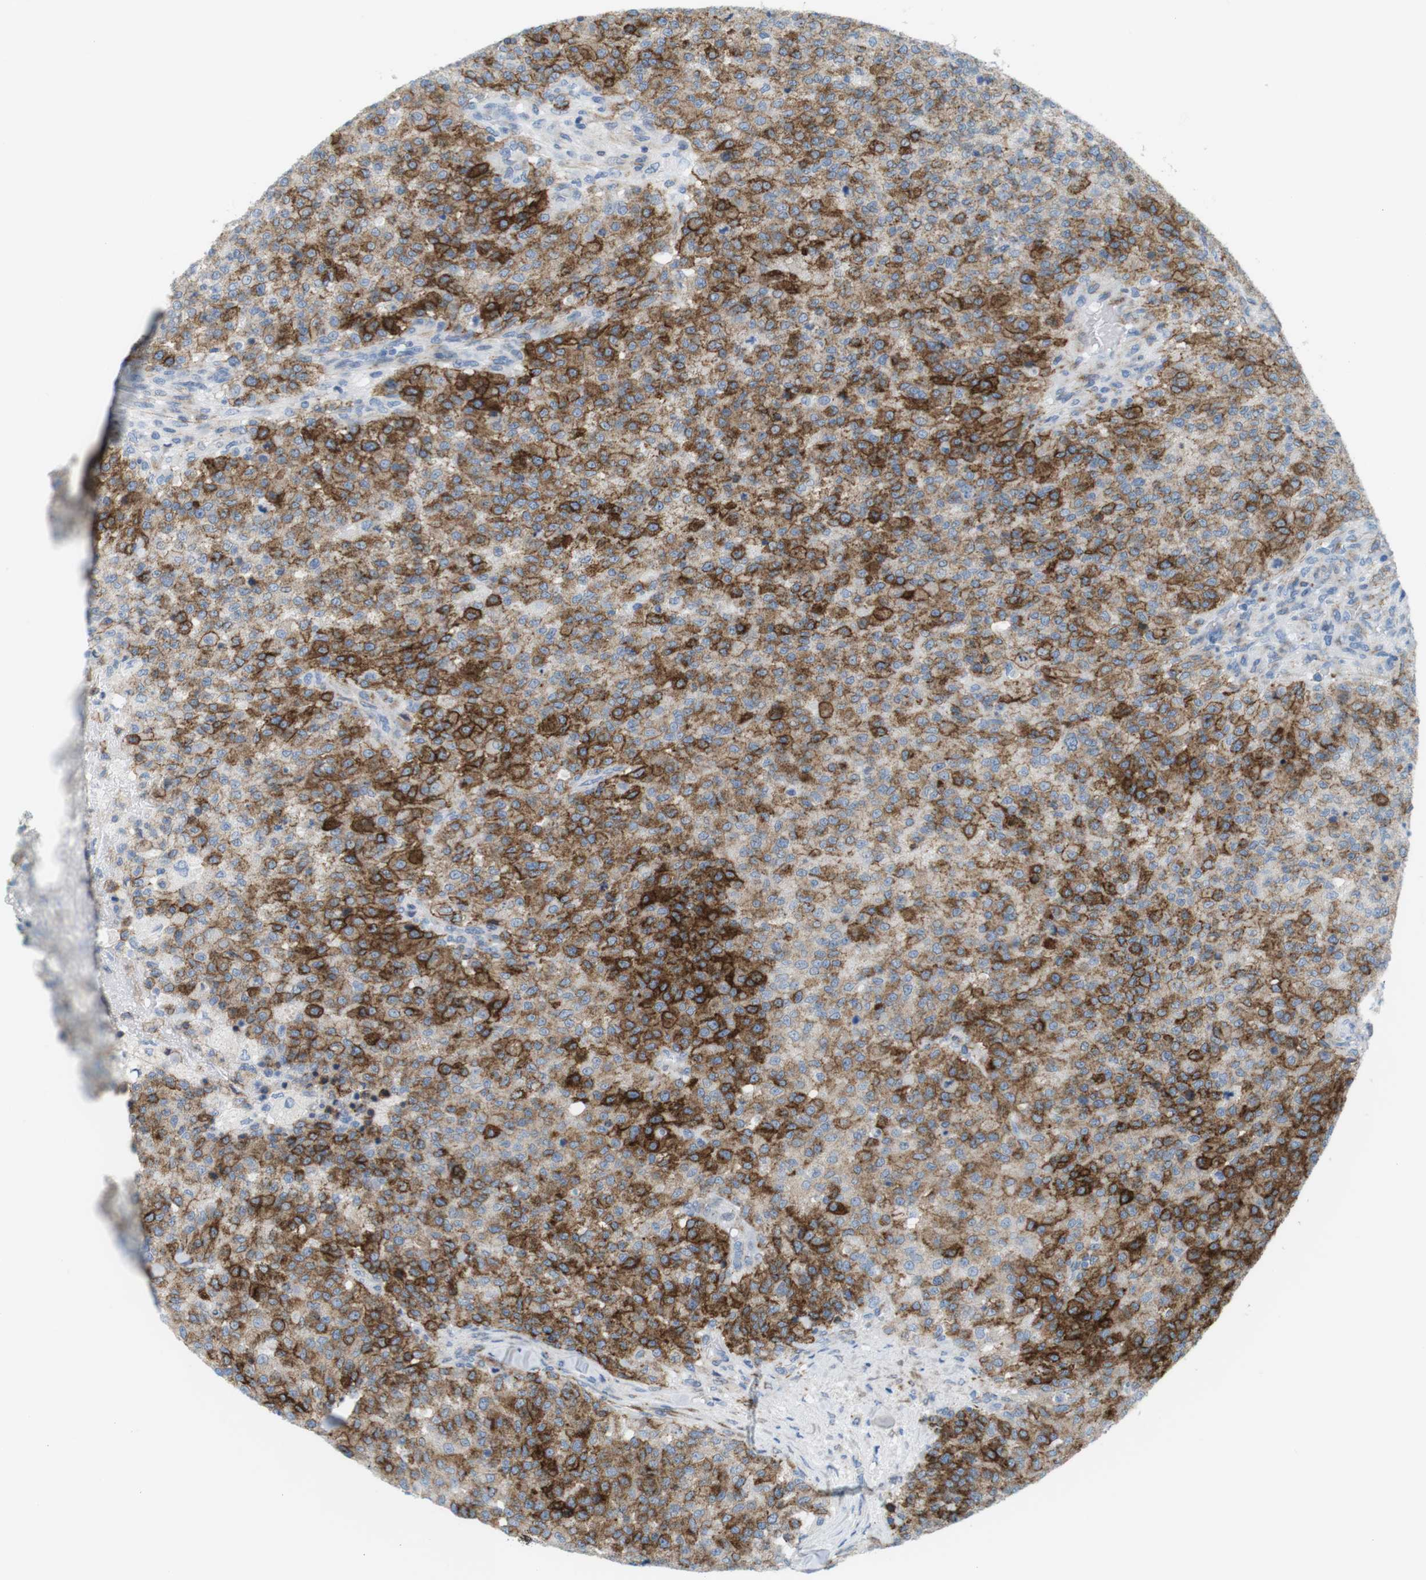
{"staining": {"intensity": "strong", "quantity": ">75%", "location": "cytoplasmic/membranous"}, "tissue": "testis cancer", "cell_type": "Tumor cells", "image_type": "cancer", "snomed": [{"axis": "morphology", "description": "Seminoma, NOS"}, {"axis": "topography", "description": "Testis"}], "caption": "About >75% of tumor cells in human seminoma (testis) show strong cytoplasmic/membranous protein expression as visualized by brown immunohistochemical staining.", "gene": "MYH9", "patient": {"sex": "male", "age": 59}}